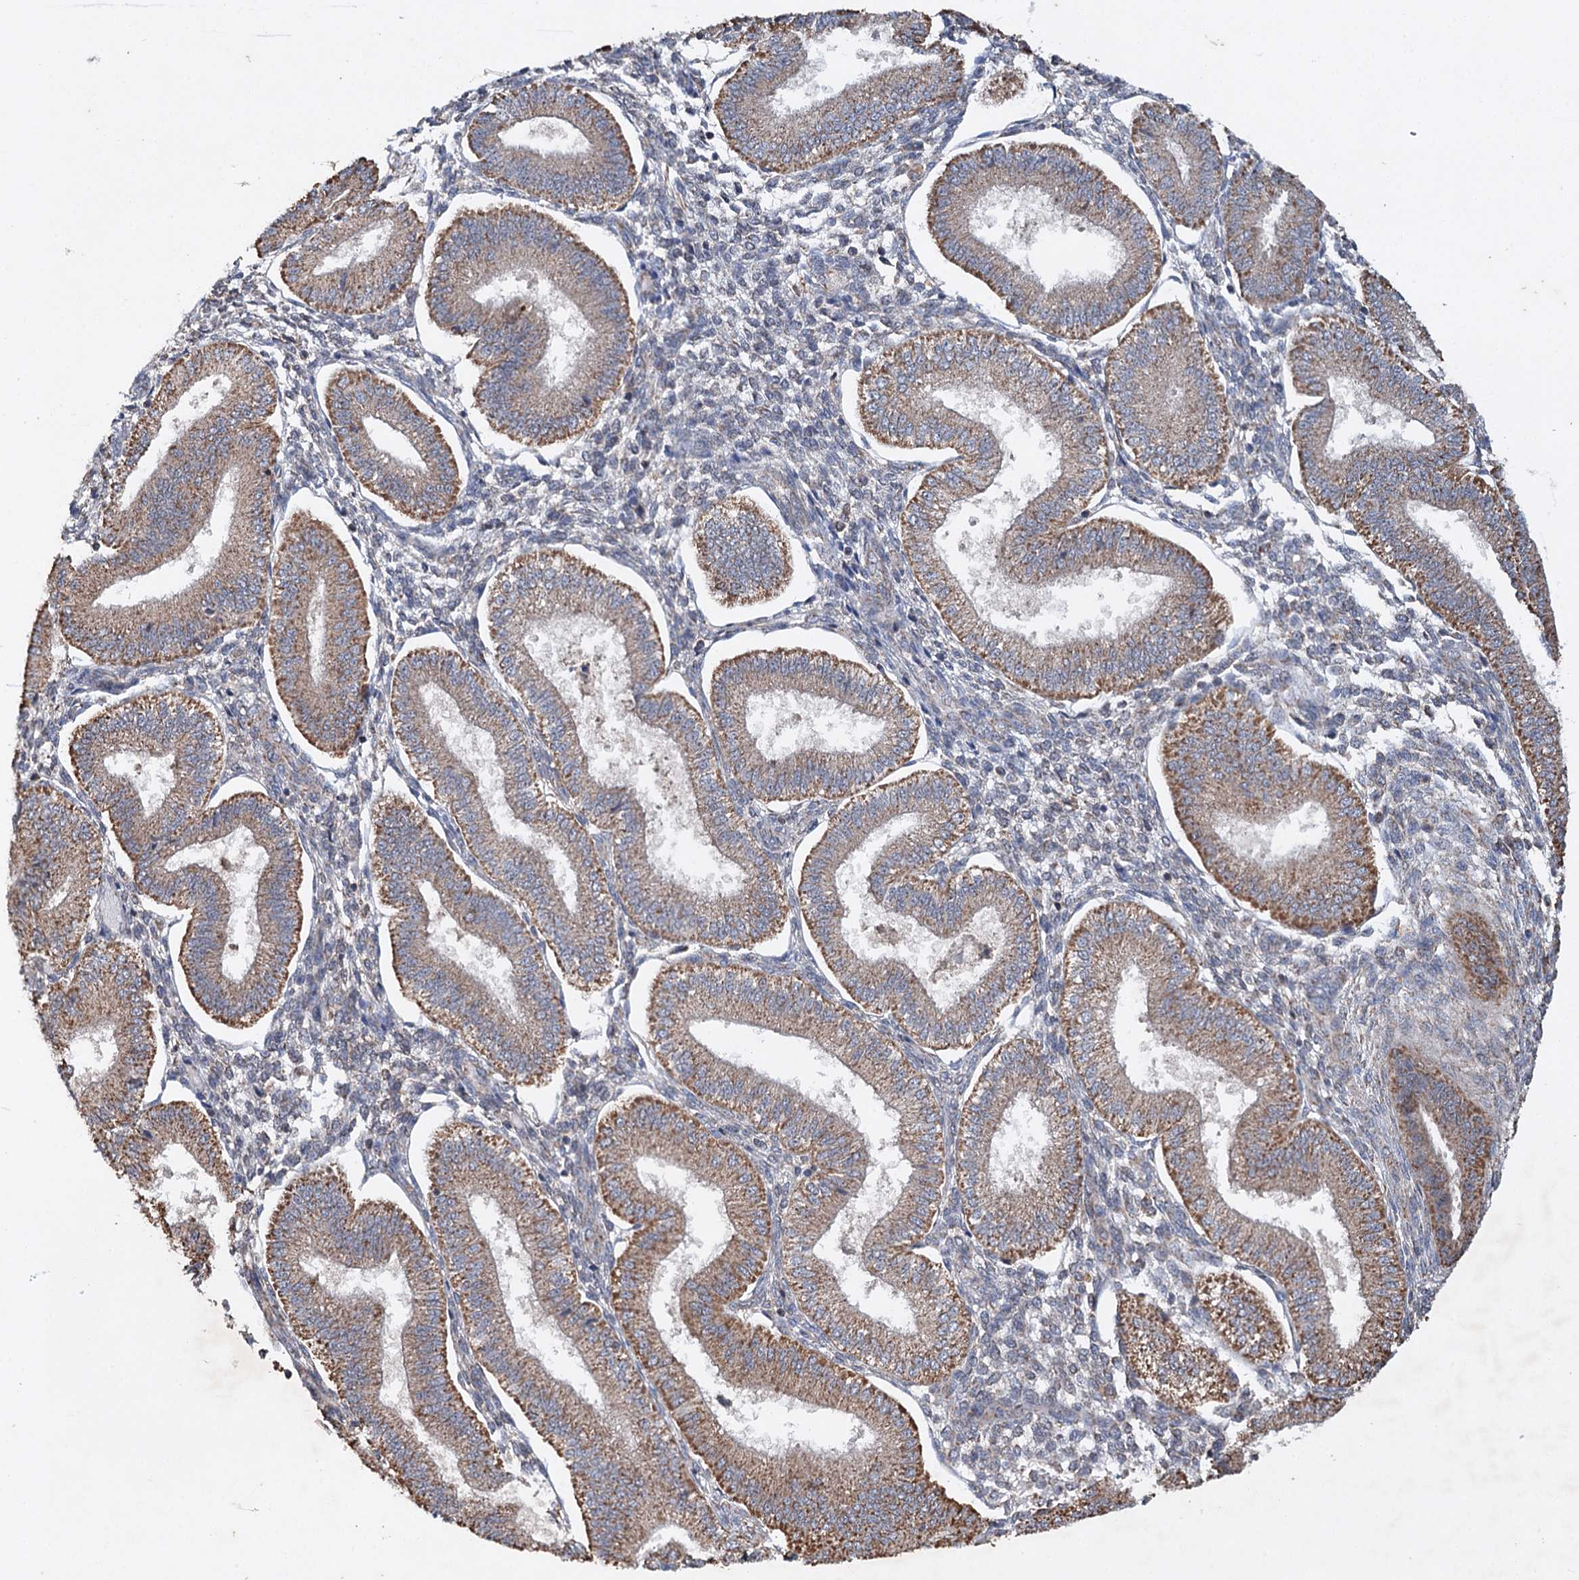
{"staining": {"intensity": "moderate", "quantity": "<25%", "location": "cytoplasmic/membranous"}, "tissue": "endometrium", "cell_type": "Cells in endometrial stroma", "image_type": "normal", "snomed": [{"axis": "morphology", "description": "Normal tissue, NOS"}, {"axis": "topography", "description": "Endometrium"}], "caption": "Immunohistochemistry (IHC) (DAB) staining of benign human endometrium demonstrates moderate cytoplasmic/membranous protein expression in approximately <25% of cells in endometrial stroma. The staining is performed using DAB brown chromogen to label protein expression. The nuclei are counter-stained blue using hematoxylin.", "gene": "PIK3CB", "patient": {"sex": "female", "age": 39}}